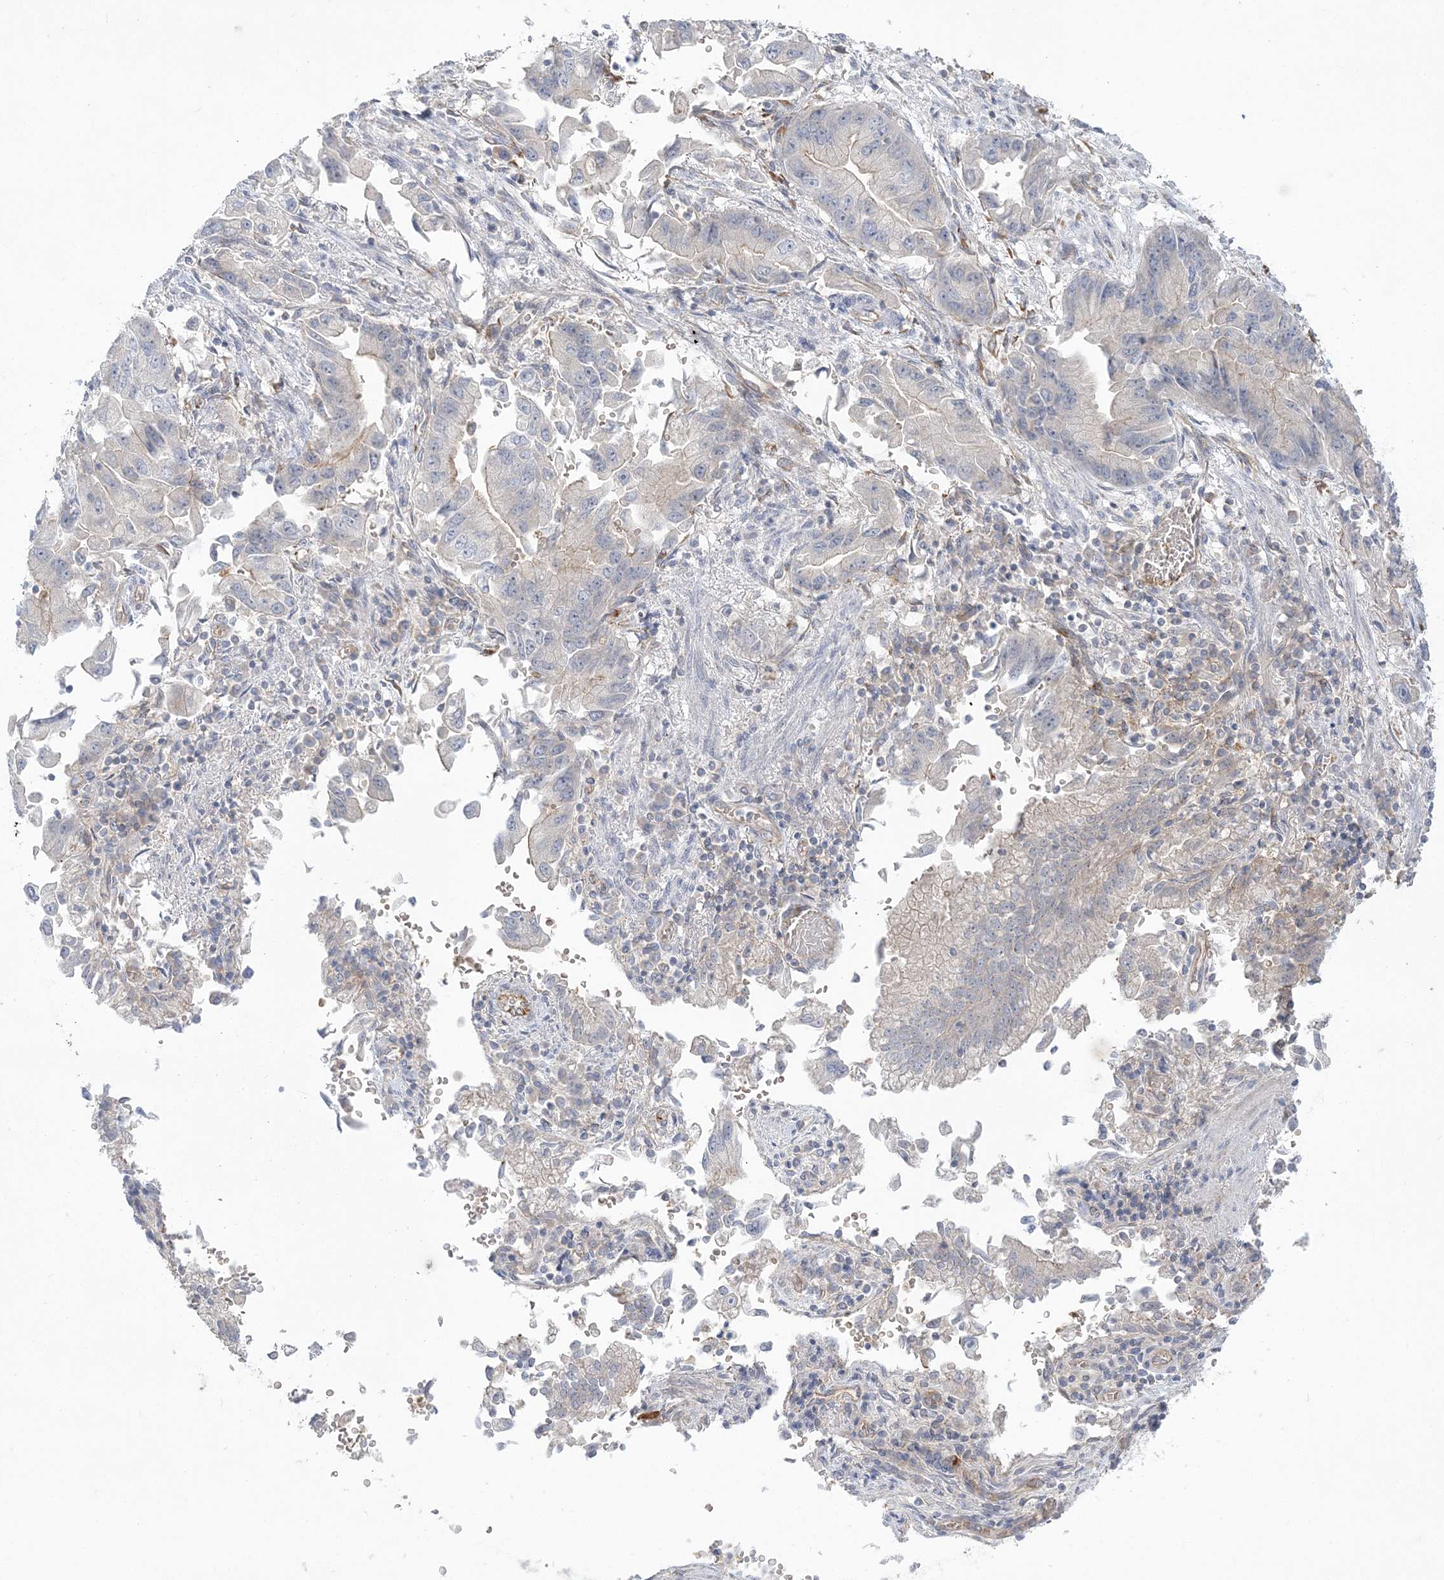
{"staining": {"intensity": "moderate", "quantity": "<25%", "location": "cytoplasmic/membranous"}, "tissue": "stomach cancer", "cell_type": "Tumor cells", "image_type": "cancer", "snomed": [{"axis": "morphology", "description": "Adenocarcinoma, NOS"}, {"axis": "topography", "description": "Stomach"}], "caption": "Stomach cancer stained with DAB (3,3'-diaminobenzidine) immunohistochemistry demonstrates low levels of moderate cytoplasmic/membranous expression in about <25% of tumor cells.", "gene": "ADAMTS12", "patient": {"sex": "male", "age": 62}}